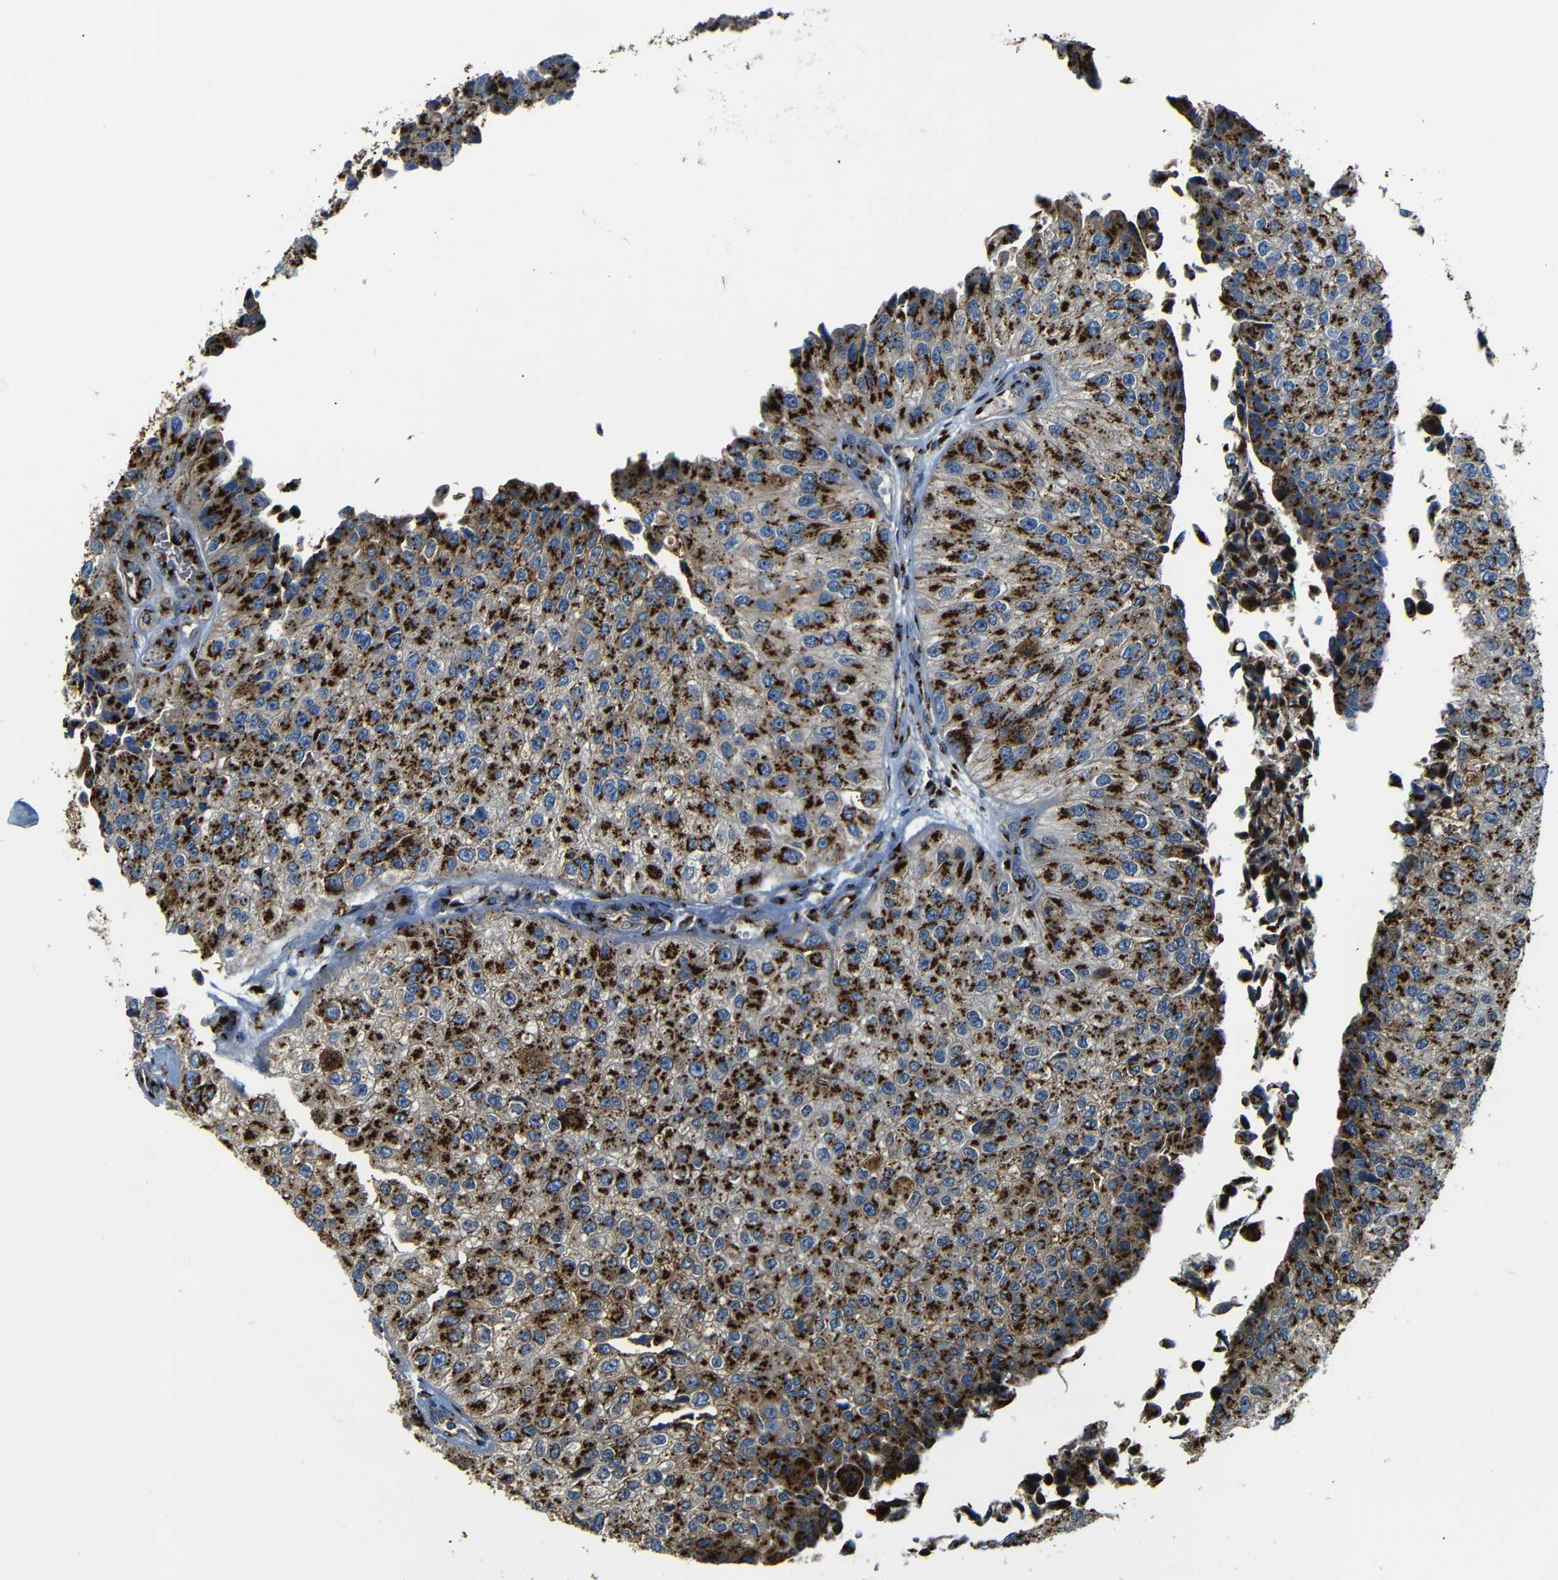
{"staining": {"intensity": "strong", "quantity": ">75%", "location": "cytoplasmic/membranous"}, "tissue": "urothelial cancer", "cell_type": "Tumor cells", "image_type": "cancer", "snomed": [{"axis": "morphology", "description": "Urothelial carcinoma, High grade"}, {"axis": "topography", "description": "Kidney"}, {"axis": "topography", "description": "Urinary bladder"}], "caption": "Protein analysis of urothelial carcinoma (high-grade) tissue shows strong cytoplasmic/membranous expression in about >75% of tumor cells. (brown staining indicates protein expression, while blue staining denotes nuclei).", "gene": "TGOLN2", "patient": {"sex": "male", "age": 77}}